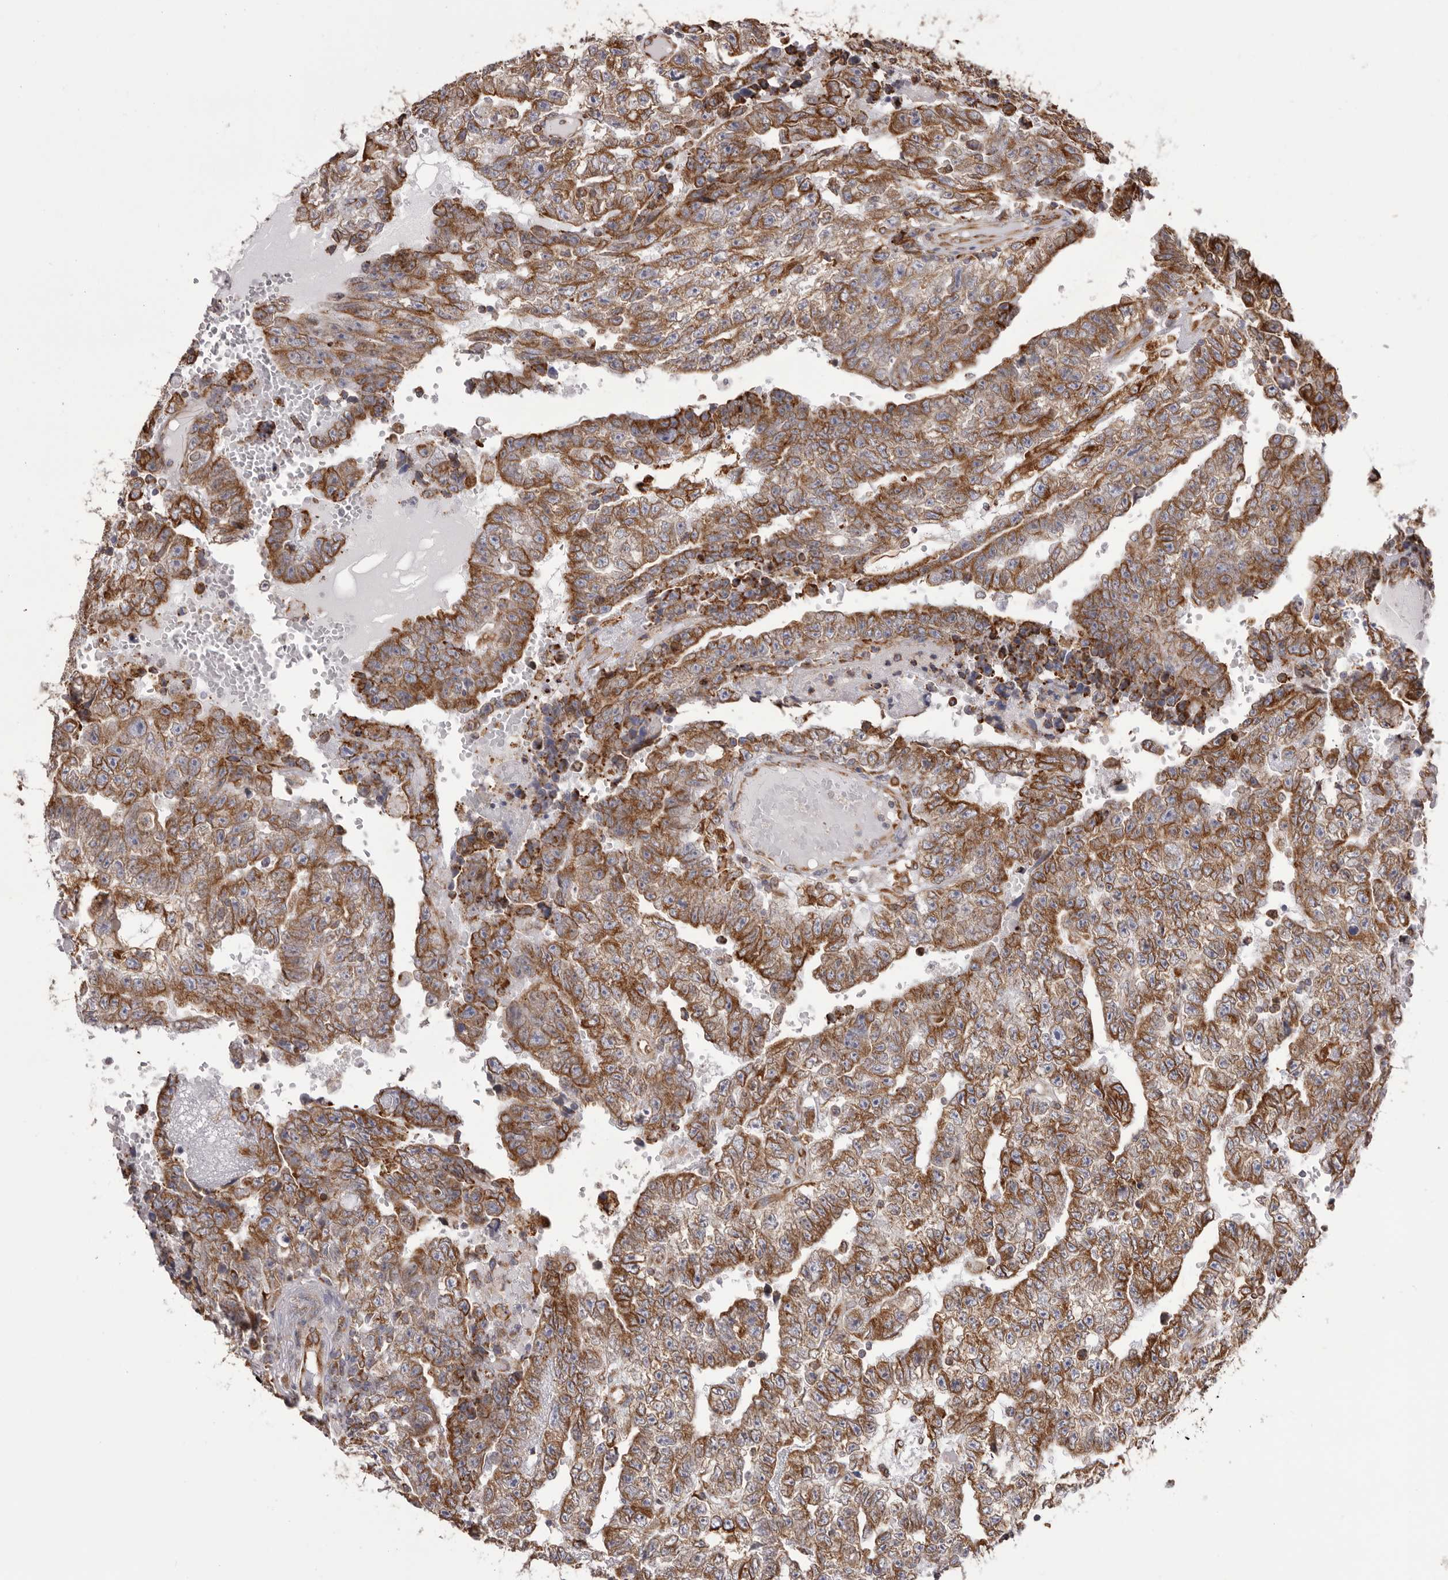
{"staining": {"intensity": "moderate", "quantity": ">75%", "location": "cytoplasmic/membranous"}, "tissue": "testis cancer", "cell_type": "Tumor cells", "image_type": "cancer", "snomed": [{"axis": "morphology", "description": "Carcinoma, Embryonal, NOS"}, {"axis": "topography", "description": "Testis"}], "caption": "An image of testis cancer stained for a protein demonstrates moderate cytoplasmic/membranous brown staining in tumor cells.", "gene": "QRSL1", "patient": {"sex": "male", "age": 25}}